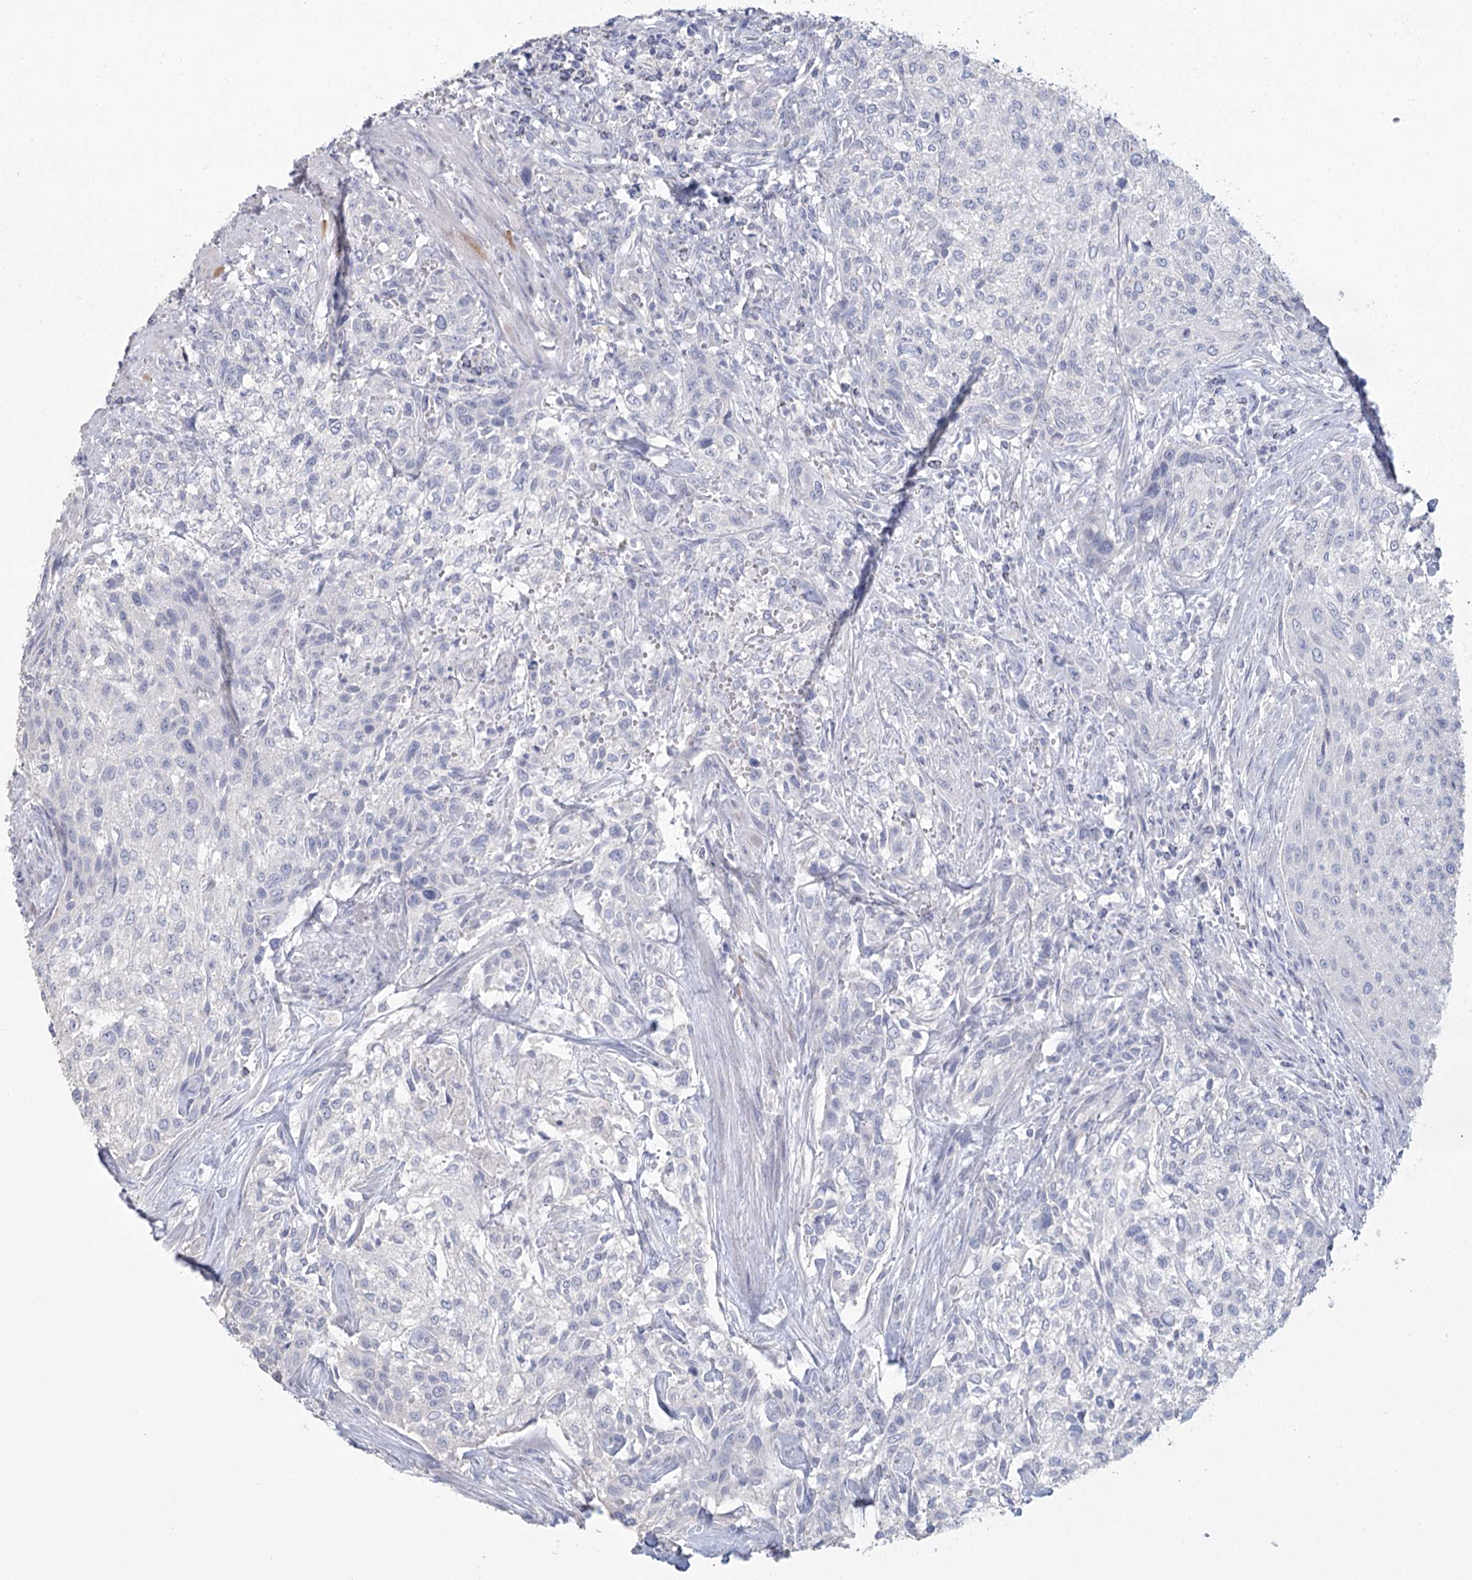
{"staining": {"intensity": "negative", "quantity": "none", "location": "none"}, "tissue": "urothelial cancer", "cell_type": "Tumor cells", "image_type": "cancer", "snomed": [{"axis": "morphology", "description": "Normal tissue, NOS"}, {"axis": "morphology", "description": "Urothelial carcinoma, NOS"}, {"axis": "topography", "description": "Urinary bladder"}, {"axis": "topography", "description": "Peripheral nerve tissue"}], "caption": "Urothelial cancer stained for a protein using IHC reveals no staining tumor cells.", "gene": "CNTLN", "patient": {"sex": "male", "age": 35}}